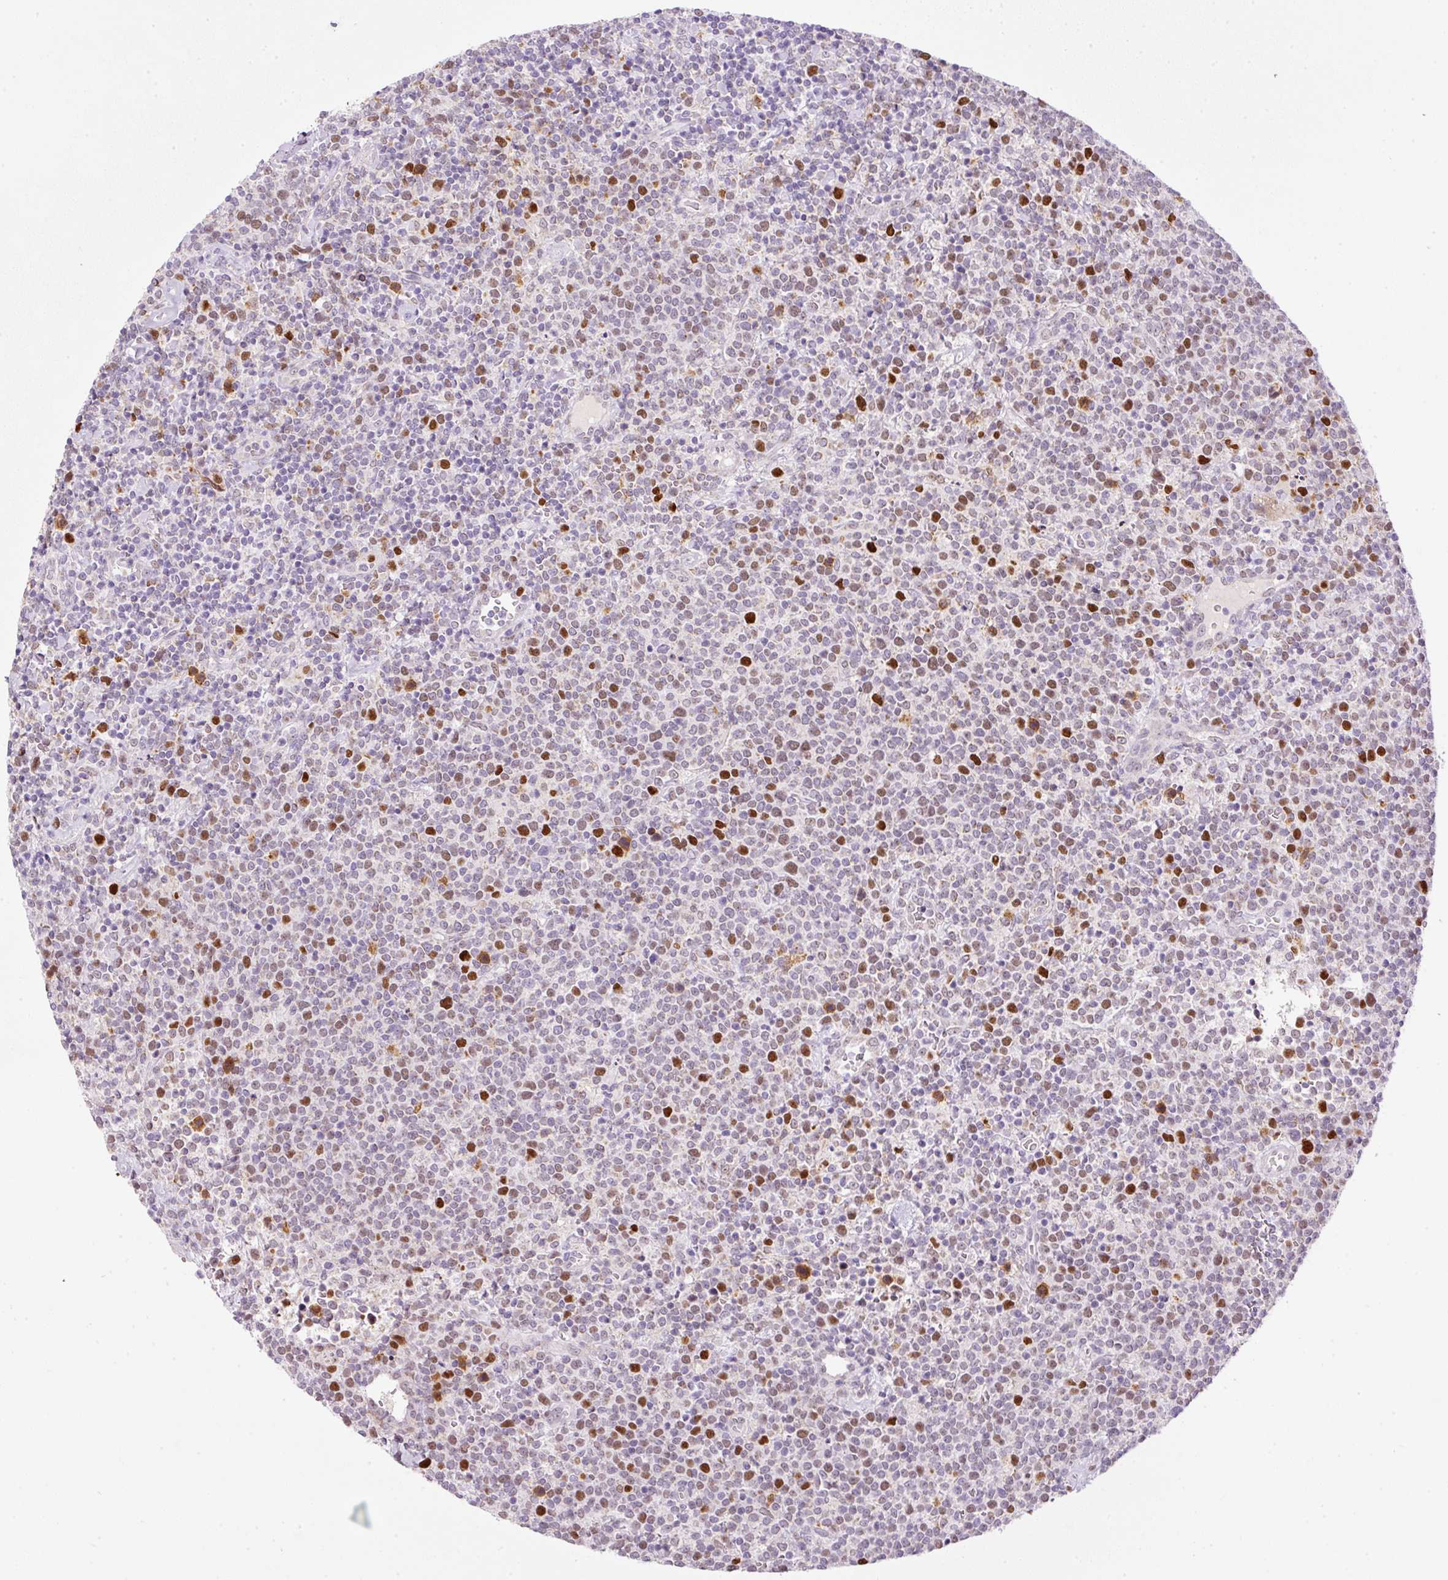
{"staining": {"intensity": "moderate", "quantity": "25%-75%", "location": "nuclear"}, "tissue": "lymphoma", "cell_type": "Tumor cells", "image_type": "cancer", "snomed": [{"axis": "morphology", "description": "Malignant lymphoma, non-Hodgkin's type, High grade"}, {"axis": "topography", "description": "Lymph node"}], "caption": "Protein expression by IHC shows moderate nuclear positivity in about 25%-75% of tumor cells in high-grade malignant lymphoma, non-Hodgkin's type.", "gene": "KPNA2", "patient": {"sex": "male", "age": 61}}